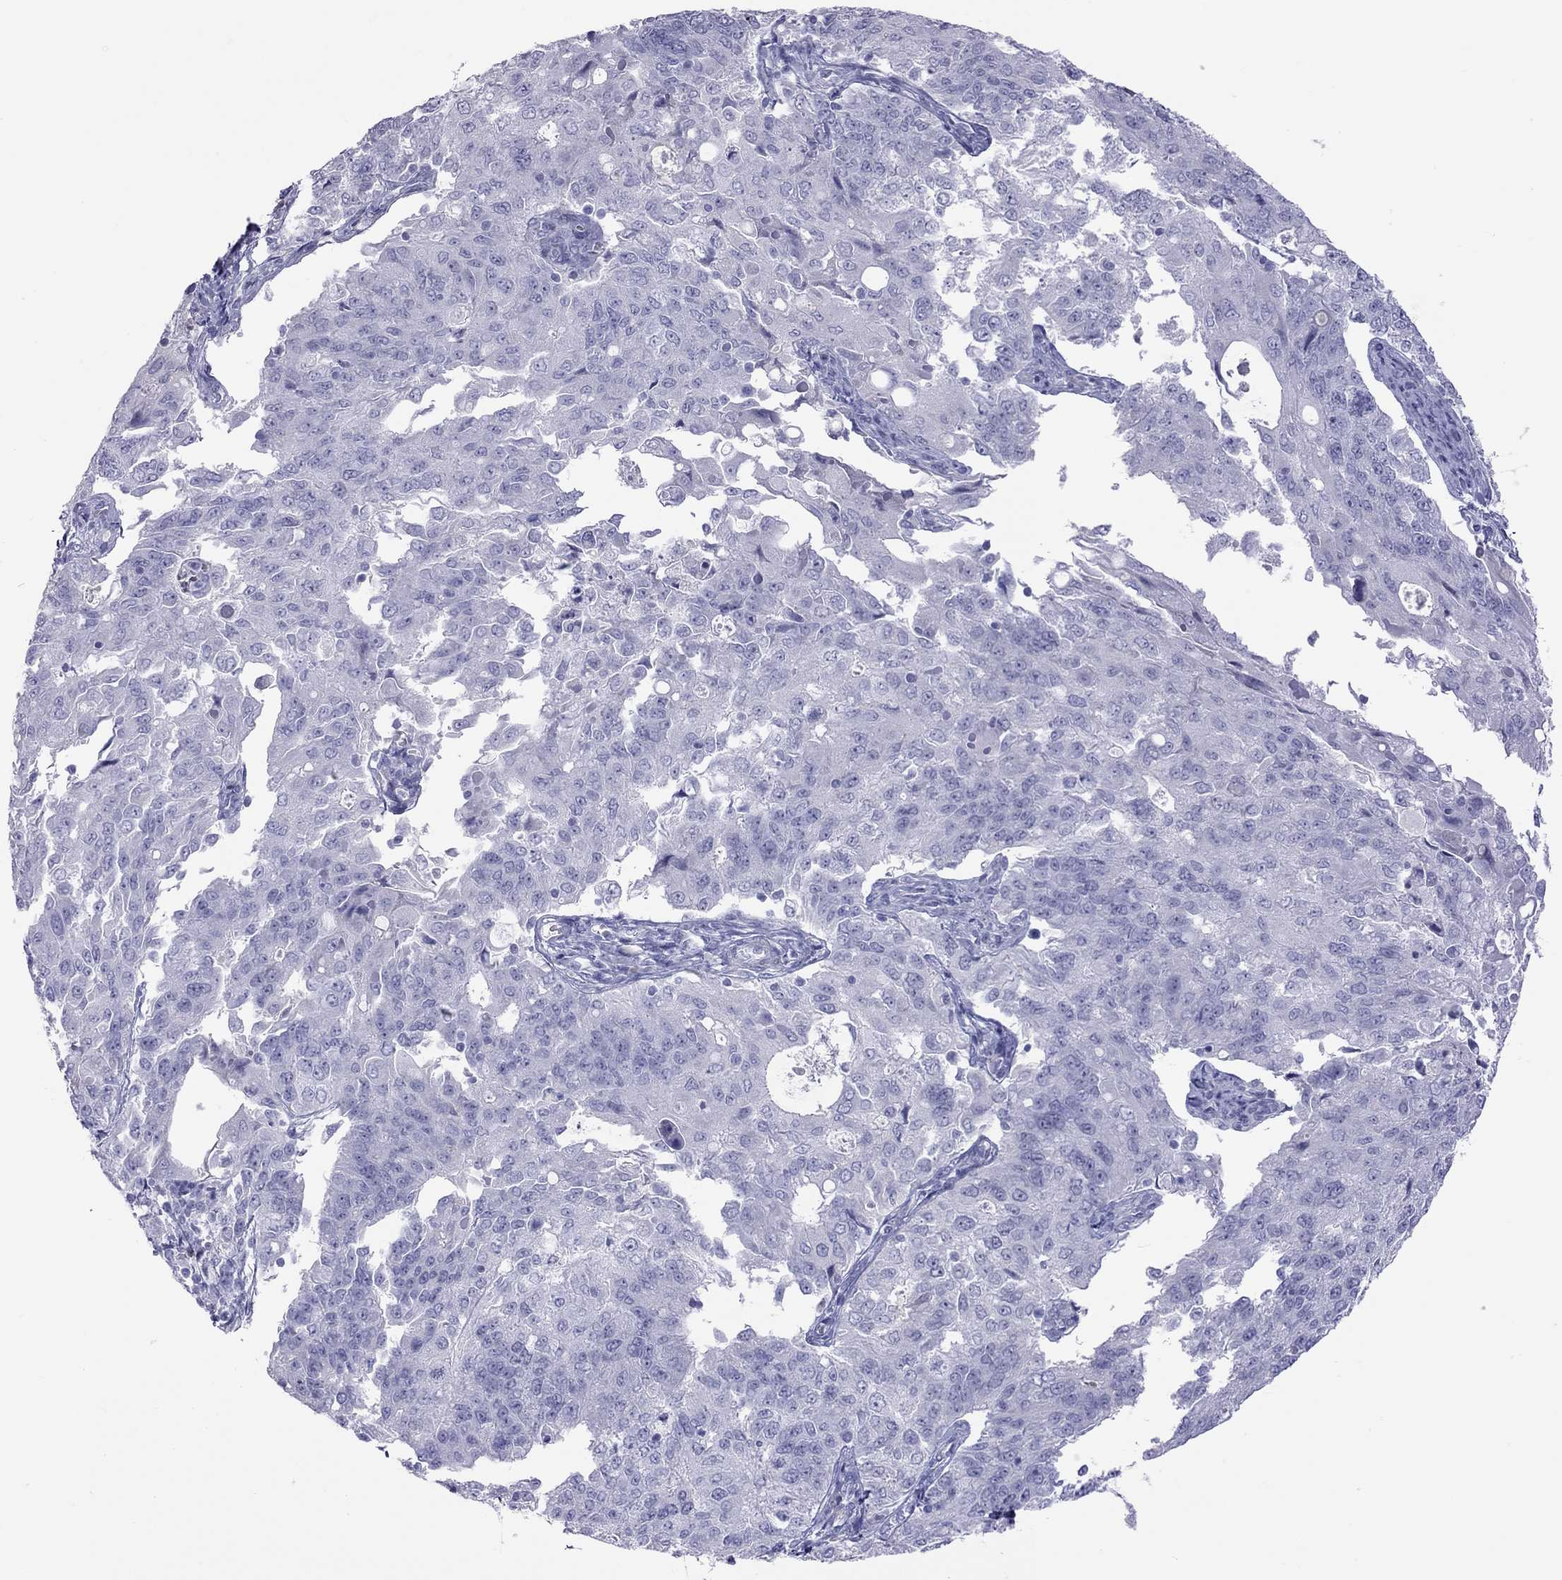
{"staining": {"intensity": "negative", "quantity": "none", "location": "none"}, "tissue": "endometrial cancer", "cell_type": "Tumor cells", "image_type": "cancer", "snomed": [{"axis": "morphology", "description": "Adenocarcinoma, NOS"}, {"axis": "topography", "description": "Endometrium"}], "caption": "Immunohistochemistry image of neoplastic tissue: human endometrial adenocarcinoma stained with DAB (3,3'-diaminobenzidine) shows no significant protein expression in tumor cells.", "gene": "STAG3", "patient": {"sex": "female", "age": 43}}